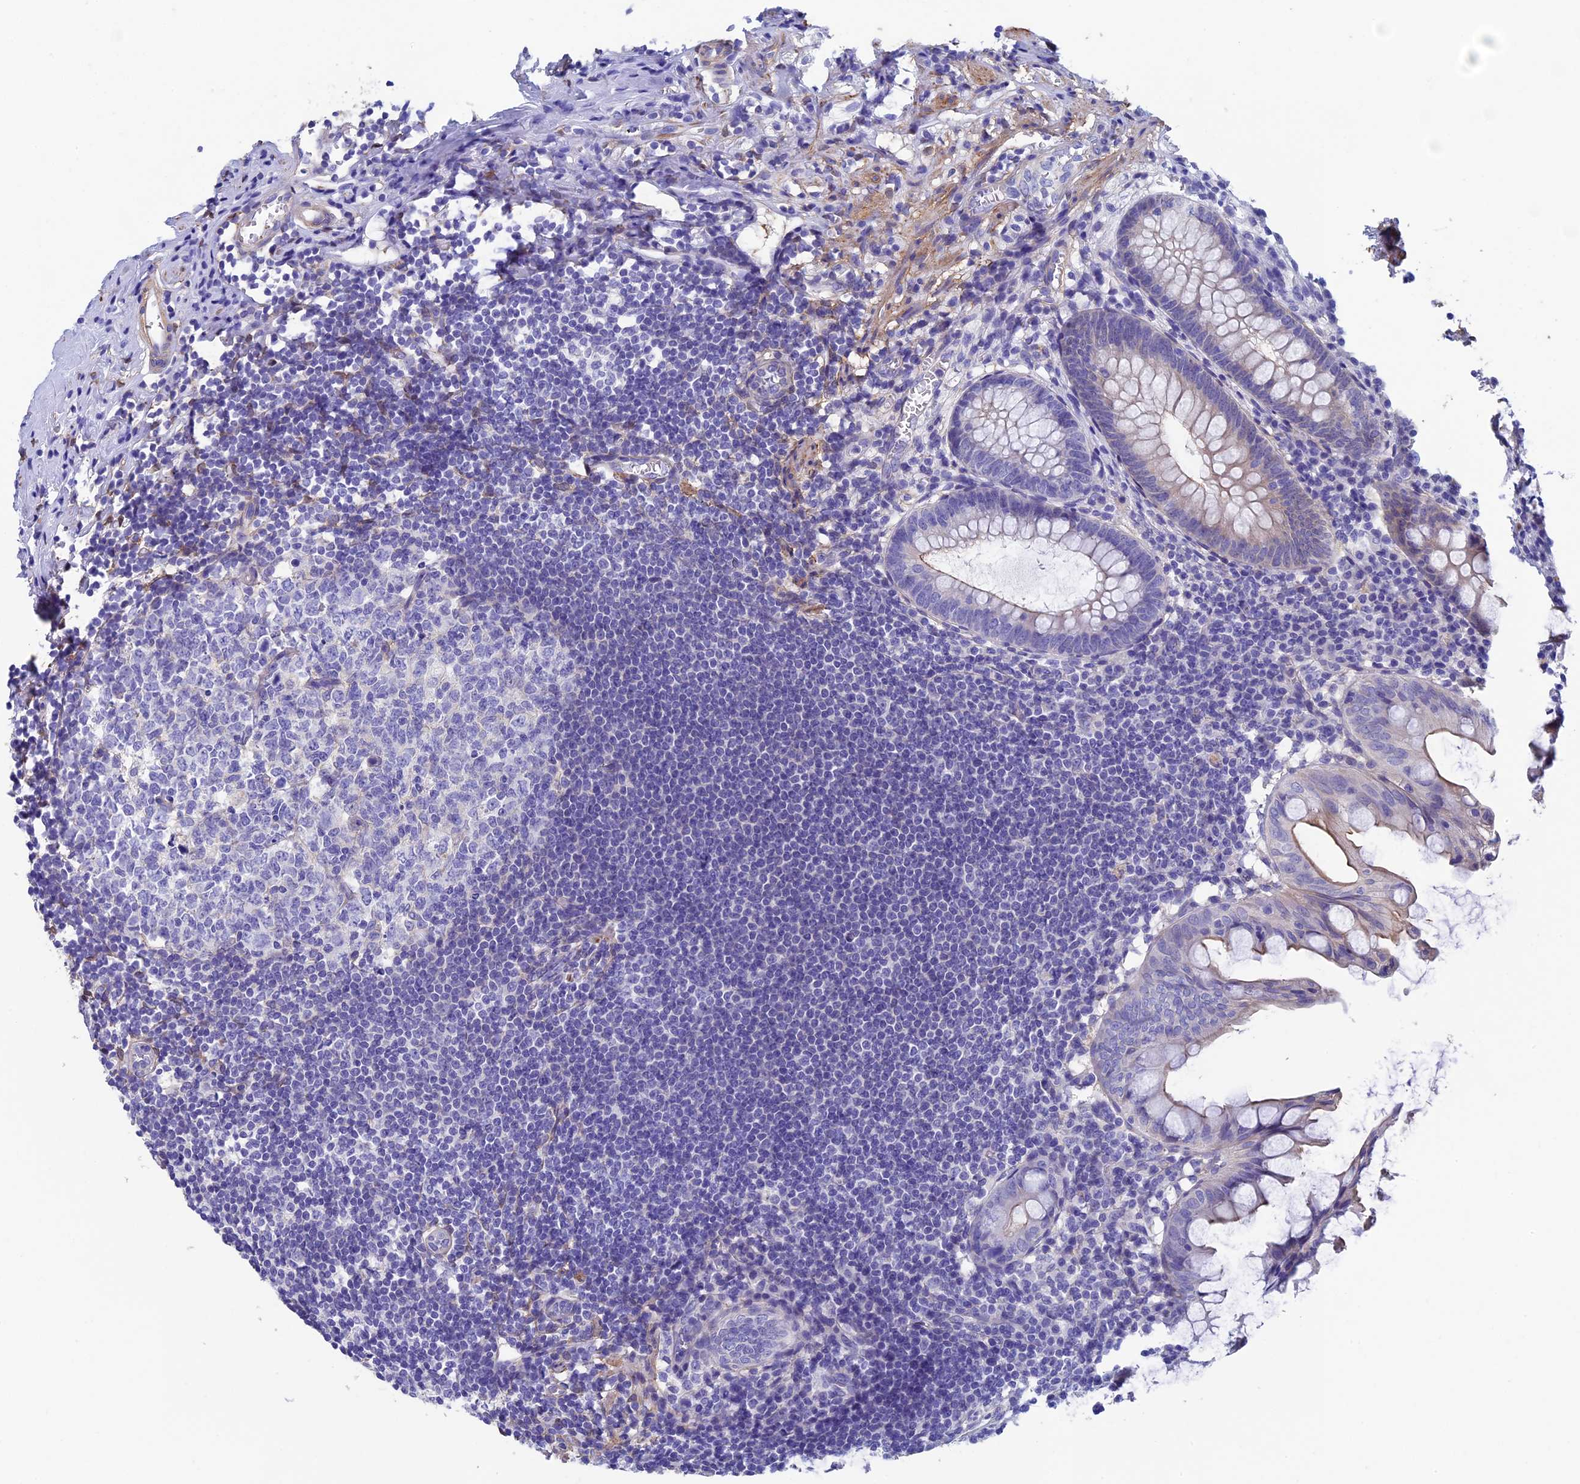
{"staining": {"intensity": "negative", "quantity": "none", "location": "none"}, "tissue": "appendix", "cell_type": "Glandular cells", "image_type": "normal", "snomed": [{"axis": "morphology", "description": "Normal tissue, NOS"}, {"axis": "topography", "description": "Appendix"}], "caption": "High power microscopy histopathology image of an immunohistochemistry histopathology image of benign appendix, revealing no significant positivity in glandular cells. (Brightfield microscopy of DAB (3,3'-diaminobenzidine) immunohistochemistry at high magnification).", "gene": "ADH7", "patient": {"sex": "female", "age": 51}}